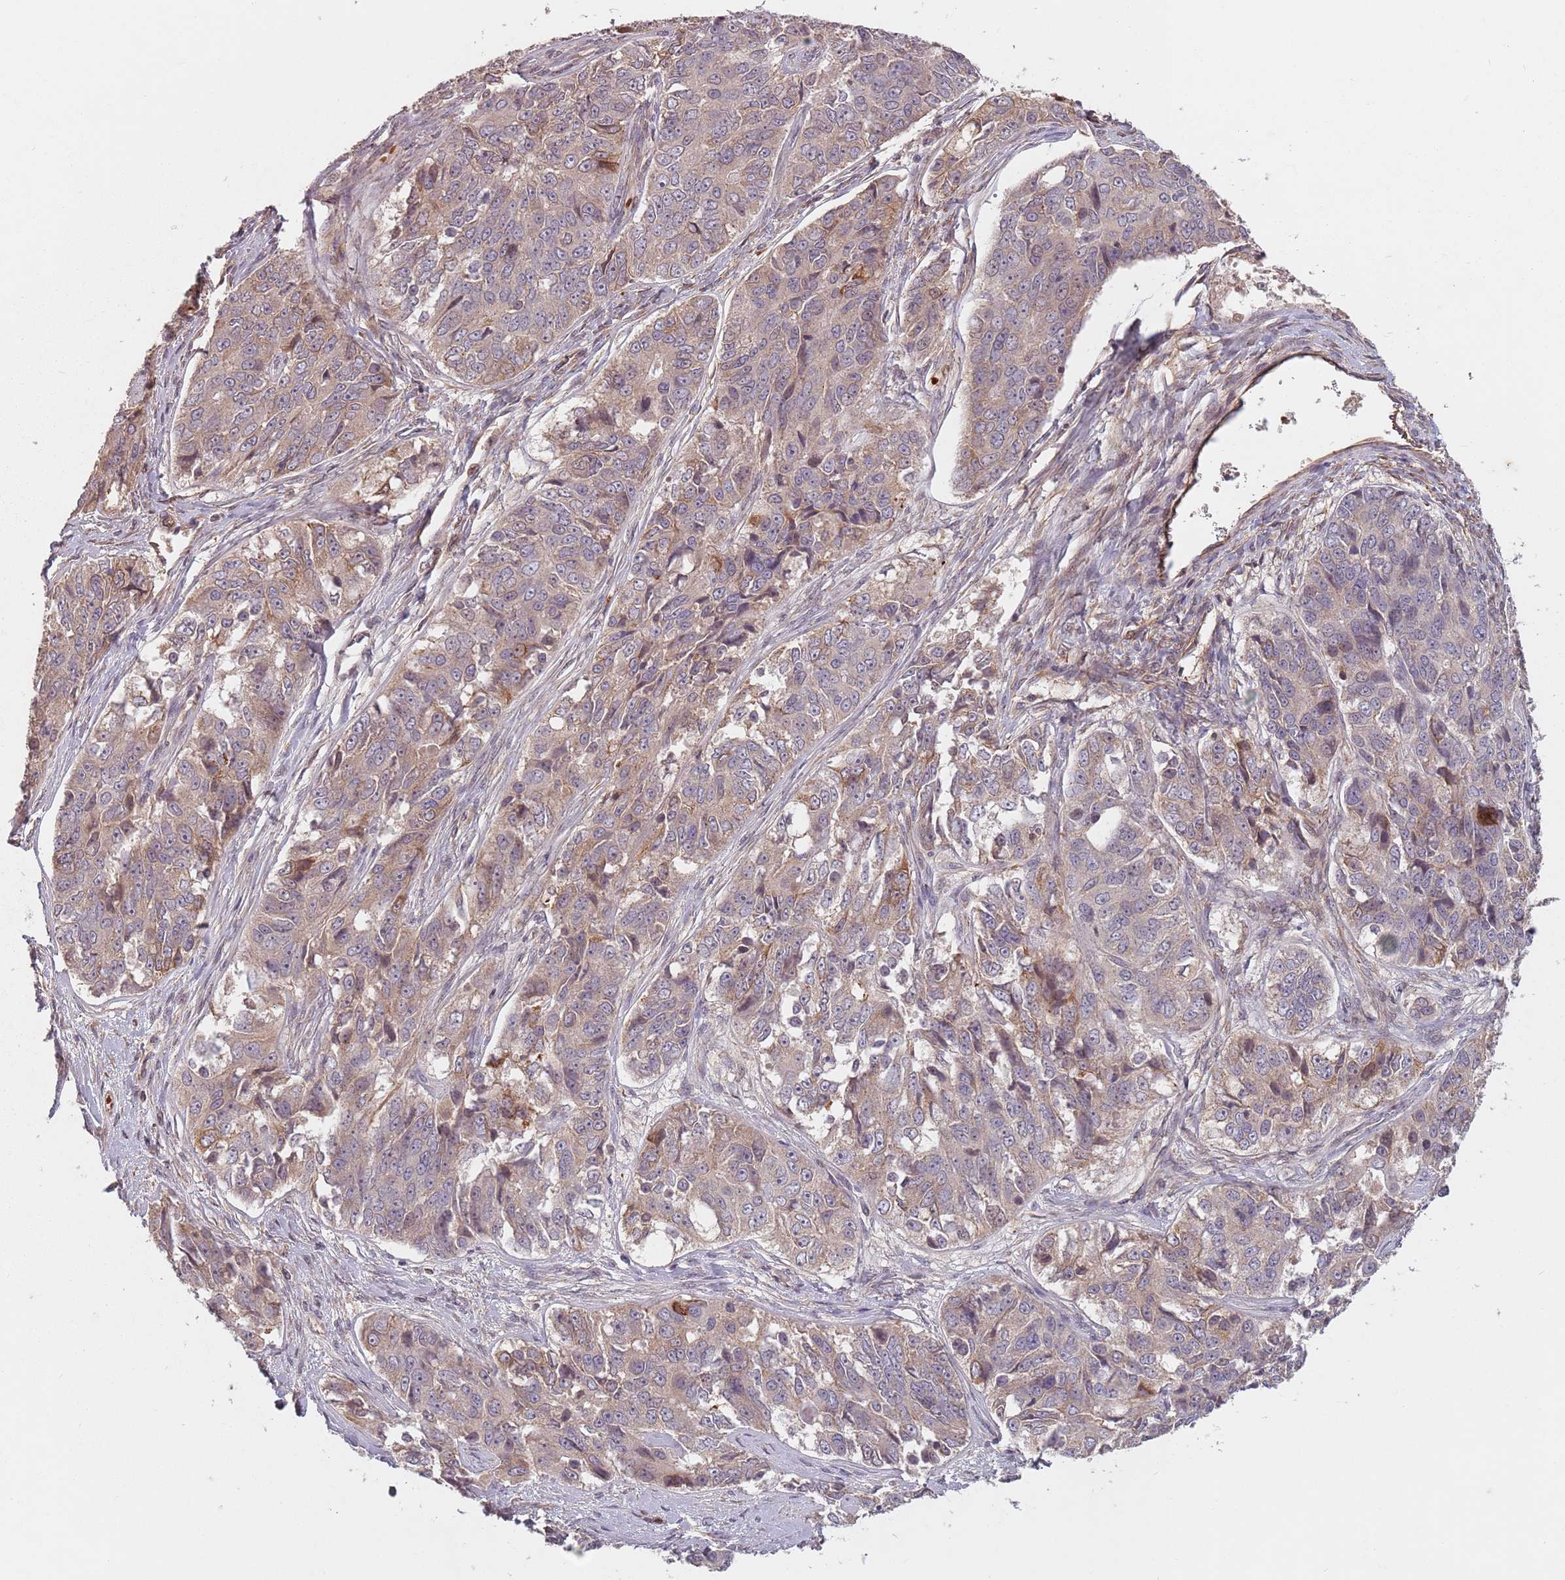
{"staining": {"intensity": "weak", "quantity": "25%-75%", "location": "cytoplasmic/membranous"}, "tissue": "ovarian cancer", "cell_type": "Tumor cells", "image_type": "cancer", "snomed": [{"axis": "morphology", "description": "Carcinoma, endometroid"}, {"axis": "topography", "description": "Ovary"}], "caption": "Immunohistochemical staining of ovarian cancer demonstrates weak cytoplasmic/membranous protein expression in approximately 25%-75% of tumor cells.", "gene": "GPR180", "patient": {"sex": "female", "age": 51}}